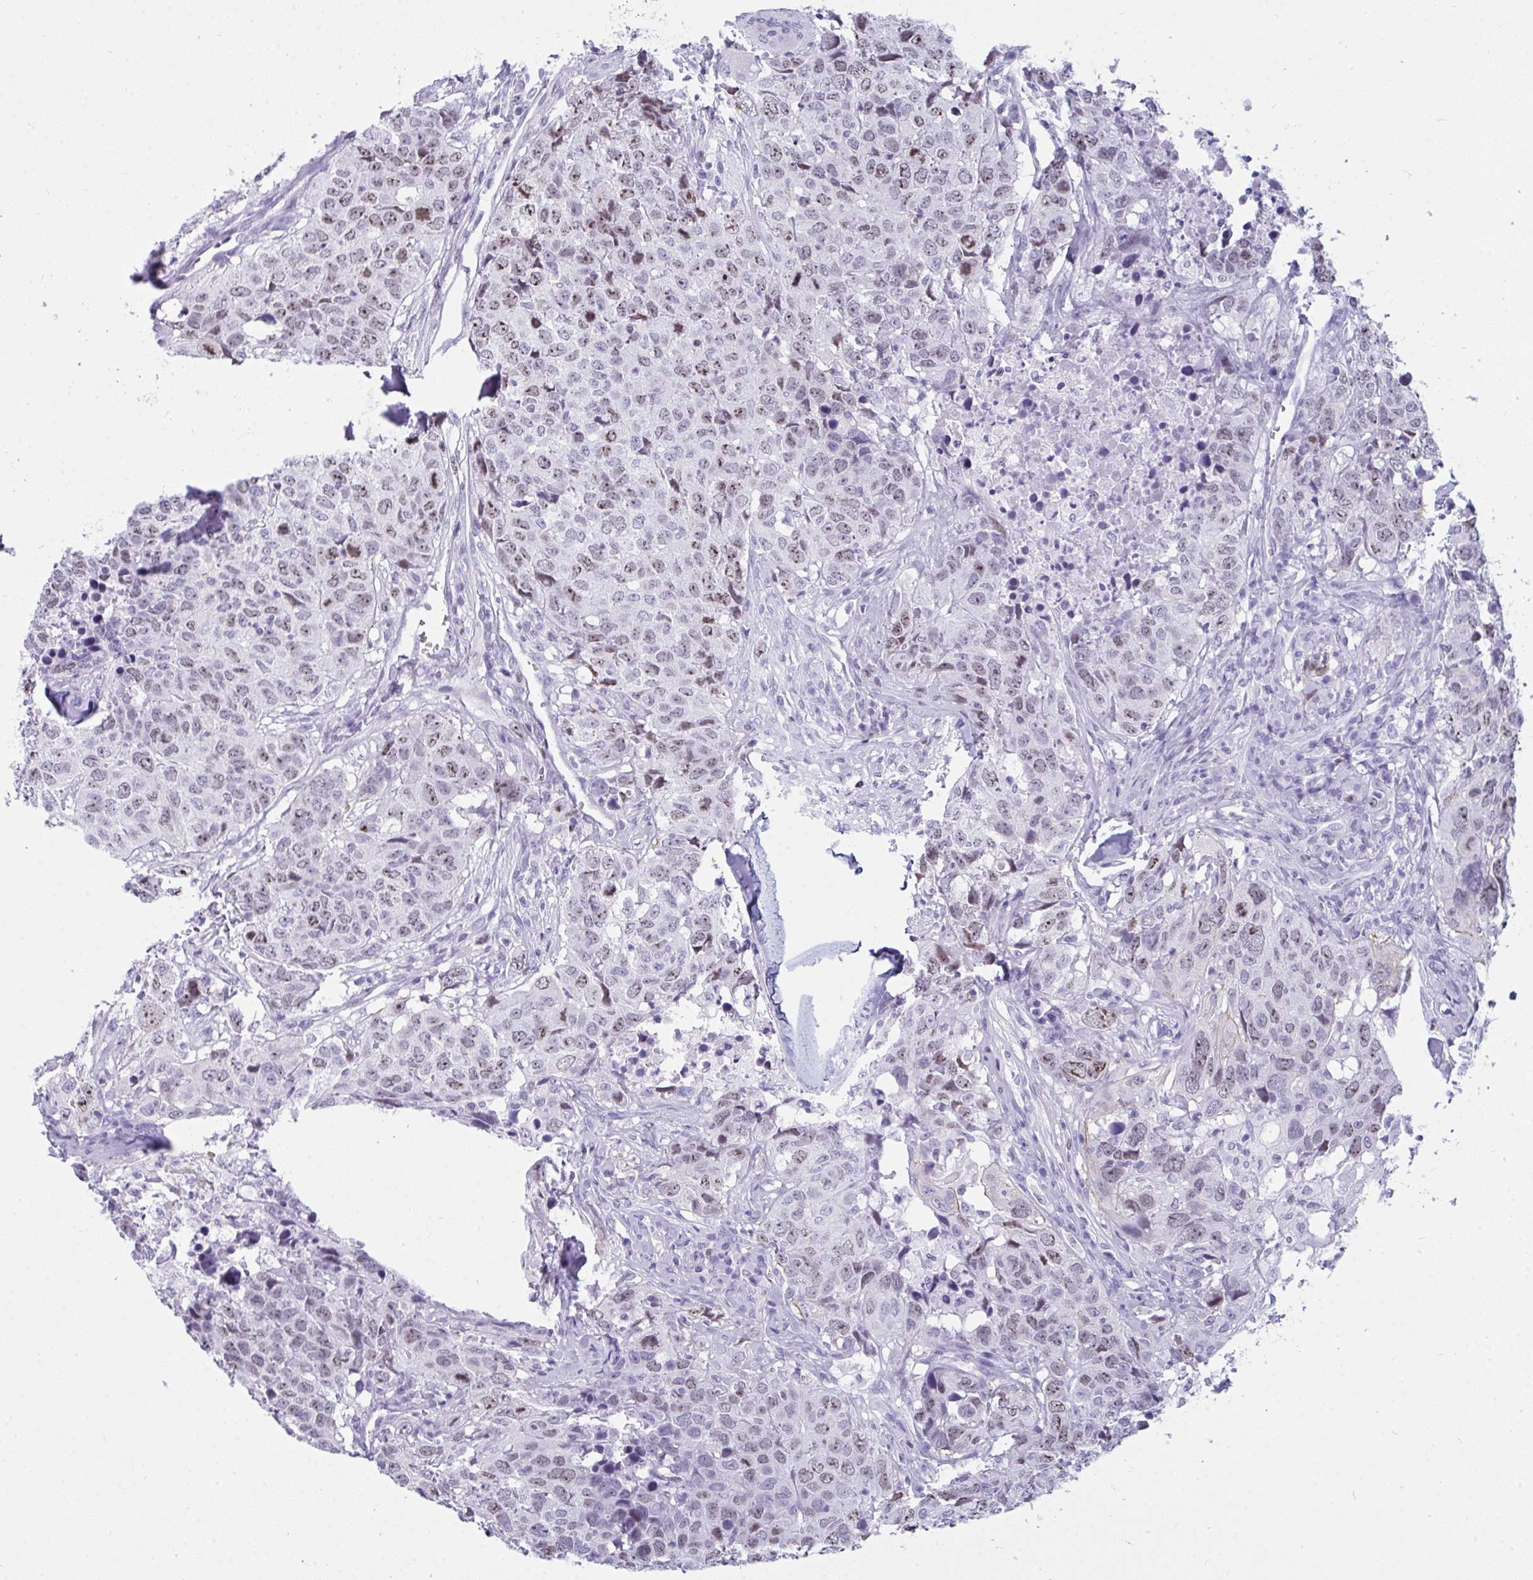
{"staining": {"intensity": "moderate", "quantity": ">75%", "location": "nuclear"}, "tissue": "head and neck cancer", "cell_type": "Tumor cells", "image_type": "cancer", "snomed": [{"axis": "morphology", "description": "Normal tissue, NOS"}, {"axis": "morphology", "description": "Squamous cell carcinoma, NOS"}, {"axis": "topography", "description": "Skeletal muscle"}, {"axis": "topography", "description": "Vascular tissue"}, {"axis": "topography", "description": "Peripheral nerve tissue"}, {"axis": "topography", "description": "Head-Neck"}], "caption": "DAB (3,3'-diaminobenzidine) immunohistochemical staining of human squamous cell carcinoma (head and neck) displays moderate nuclear protein positivity in about >75% of tumor cells.", "gene": "SUZ12", "patient": {"sex": "male", "age": 66}}